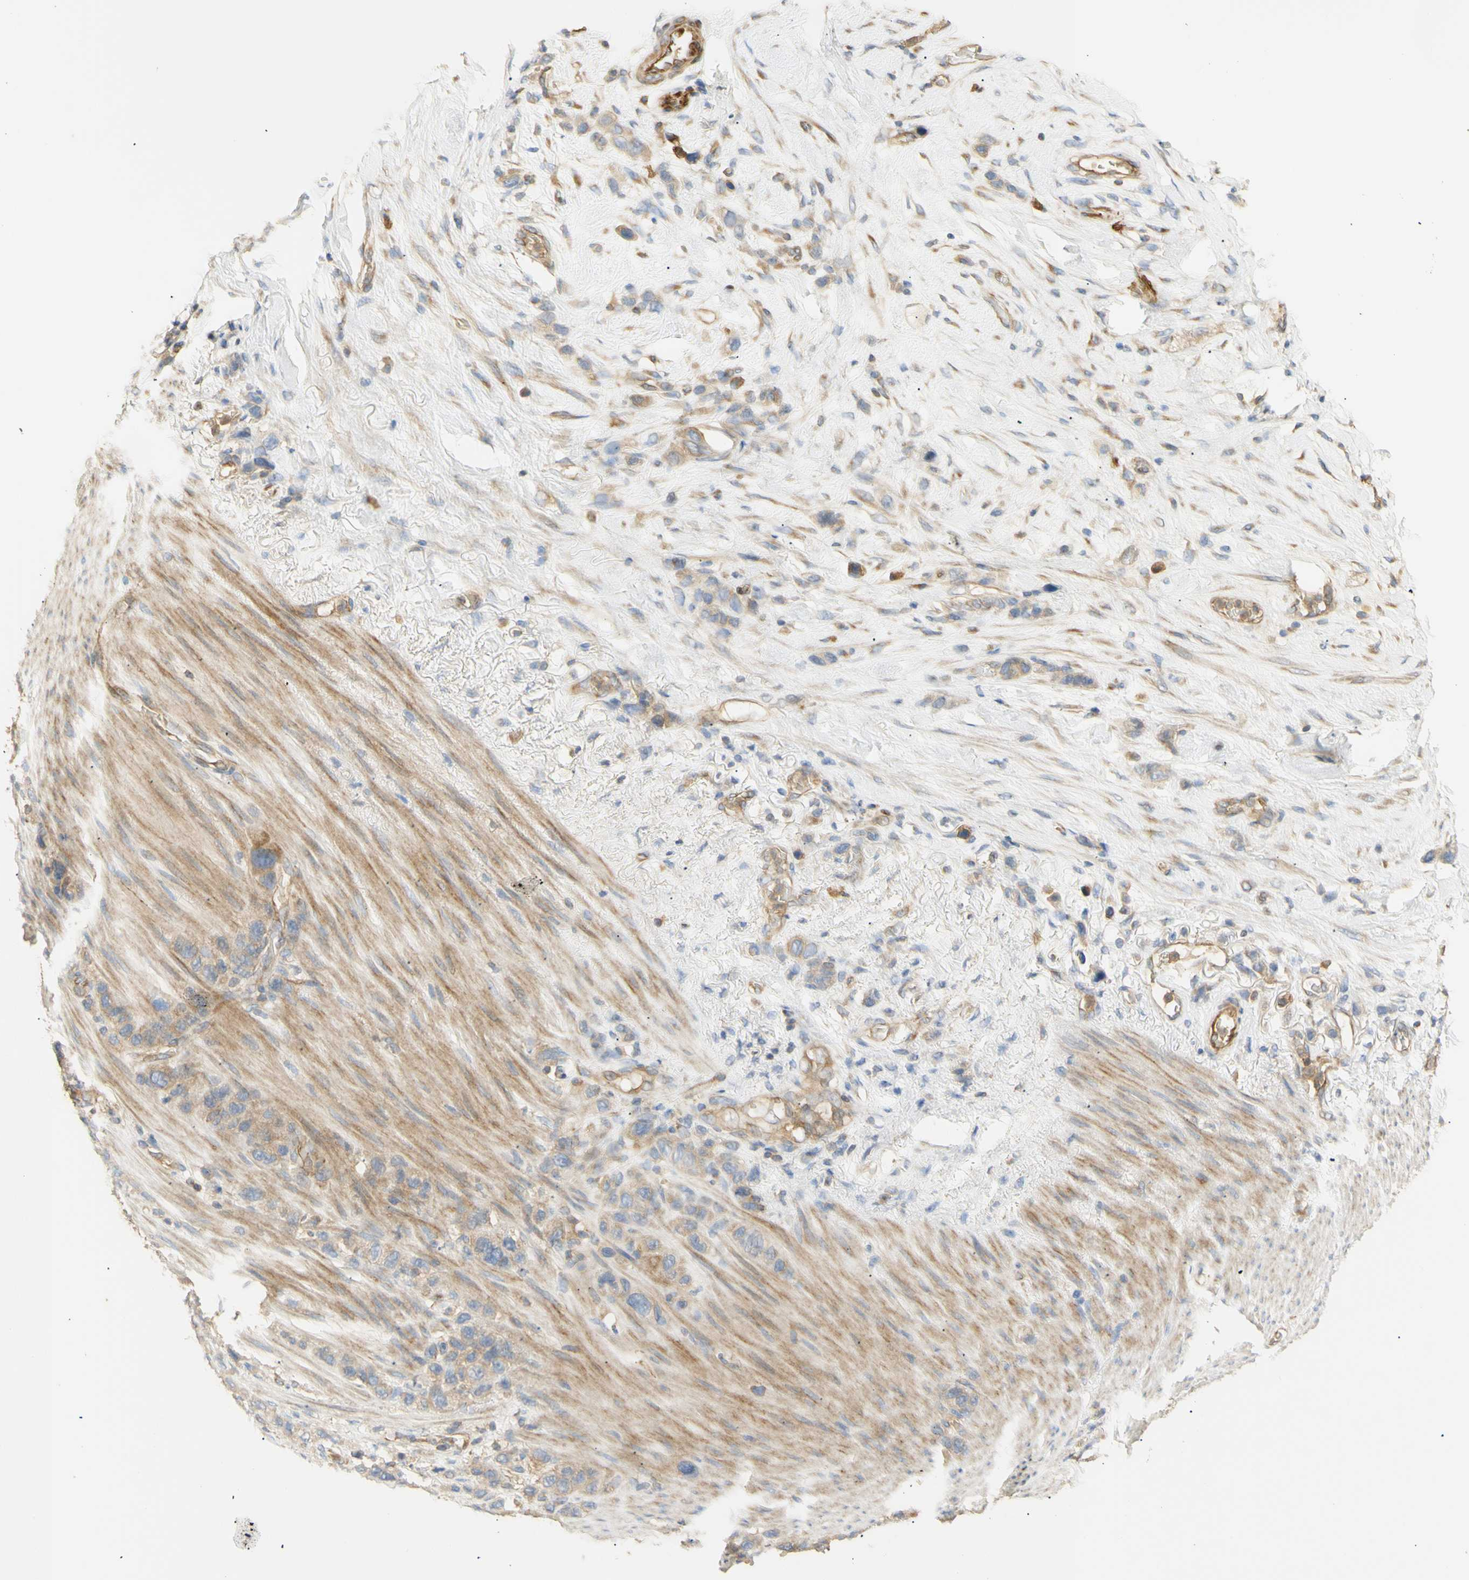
{"staining": {"intensity": "weak", "quantity": ">75%", "location": "cytoplasmic/membranous"}, "tissue": "stomach cancer", "cell_type": "Tumor cells", "image_type": "cancer", "snomed": [{"axis": "morphology", "description": "Adenocarcinoma, NOS"}, {"axis": "morphology", "description": "Adenocarcinoma, High grade"}, {"axis": "topography", "description": "Stomach, upper"}, {"axis": "topography", "description": "Stomach, lower"}], "caption": "IHC (DAB) staining of human stomach adenocarcinoma exhibits weak cytoplasmic/membranous protein staining in about >75% of tumor cells.", "gene": "KCNE4", "patient": {"sex": "female", "age": 65}}